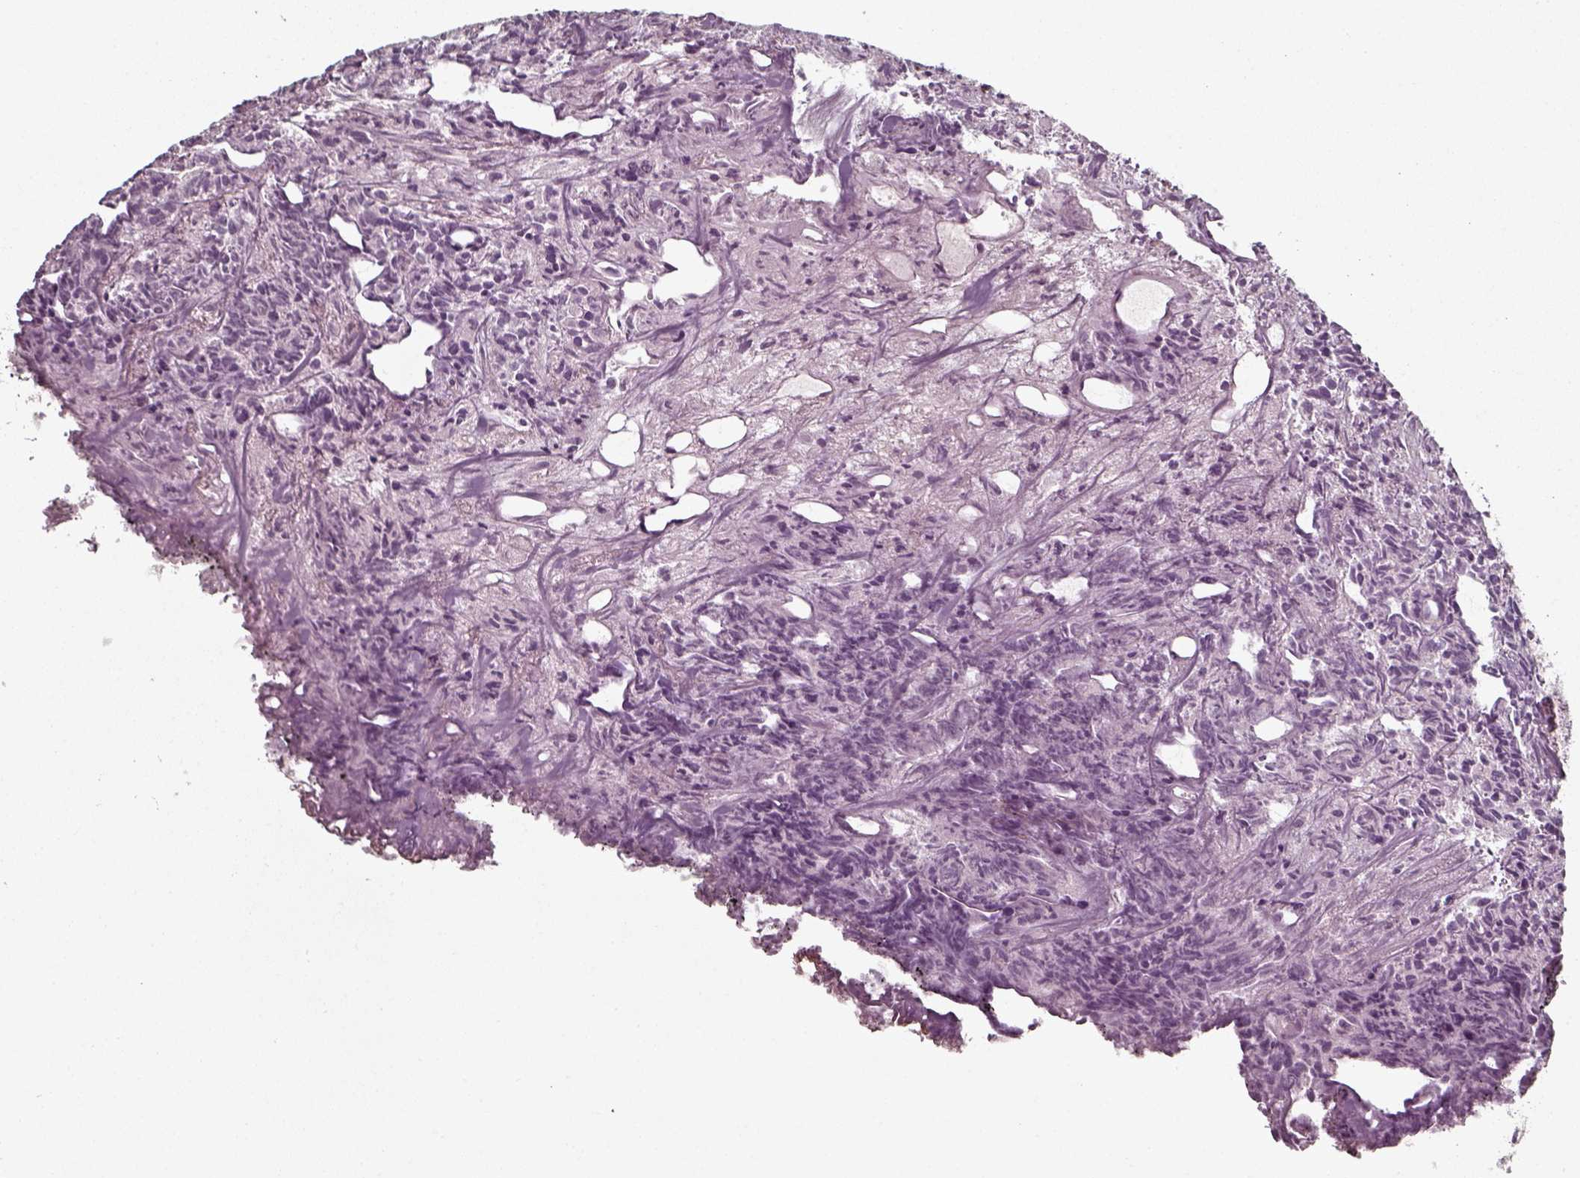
{"staining": {"intensity": "negative", "quantity": "none", "location": "none"}, "tissue": "prostate cancer", "cell_type": "Tumor cells", "image_type": "cancer", "snomed": [{"axis": "morphology", "description": "Adenocarcinoma, High grade"}, {"axis": "topography", "description": "Prostate"}], "caption": "Immunohistochemistry of human high-grade adenocarcinoma (prostate) exhibits no expression in tumor cells.", "gene": "UNC13D", "patient": {"sex": "male", "age": 58}}